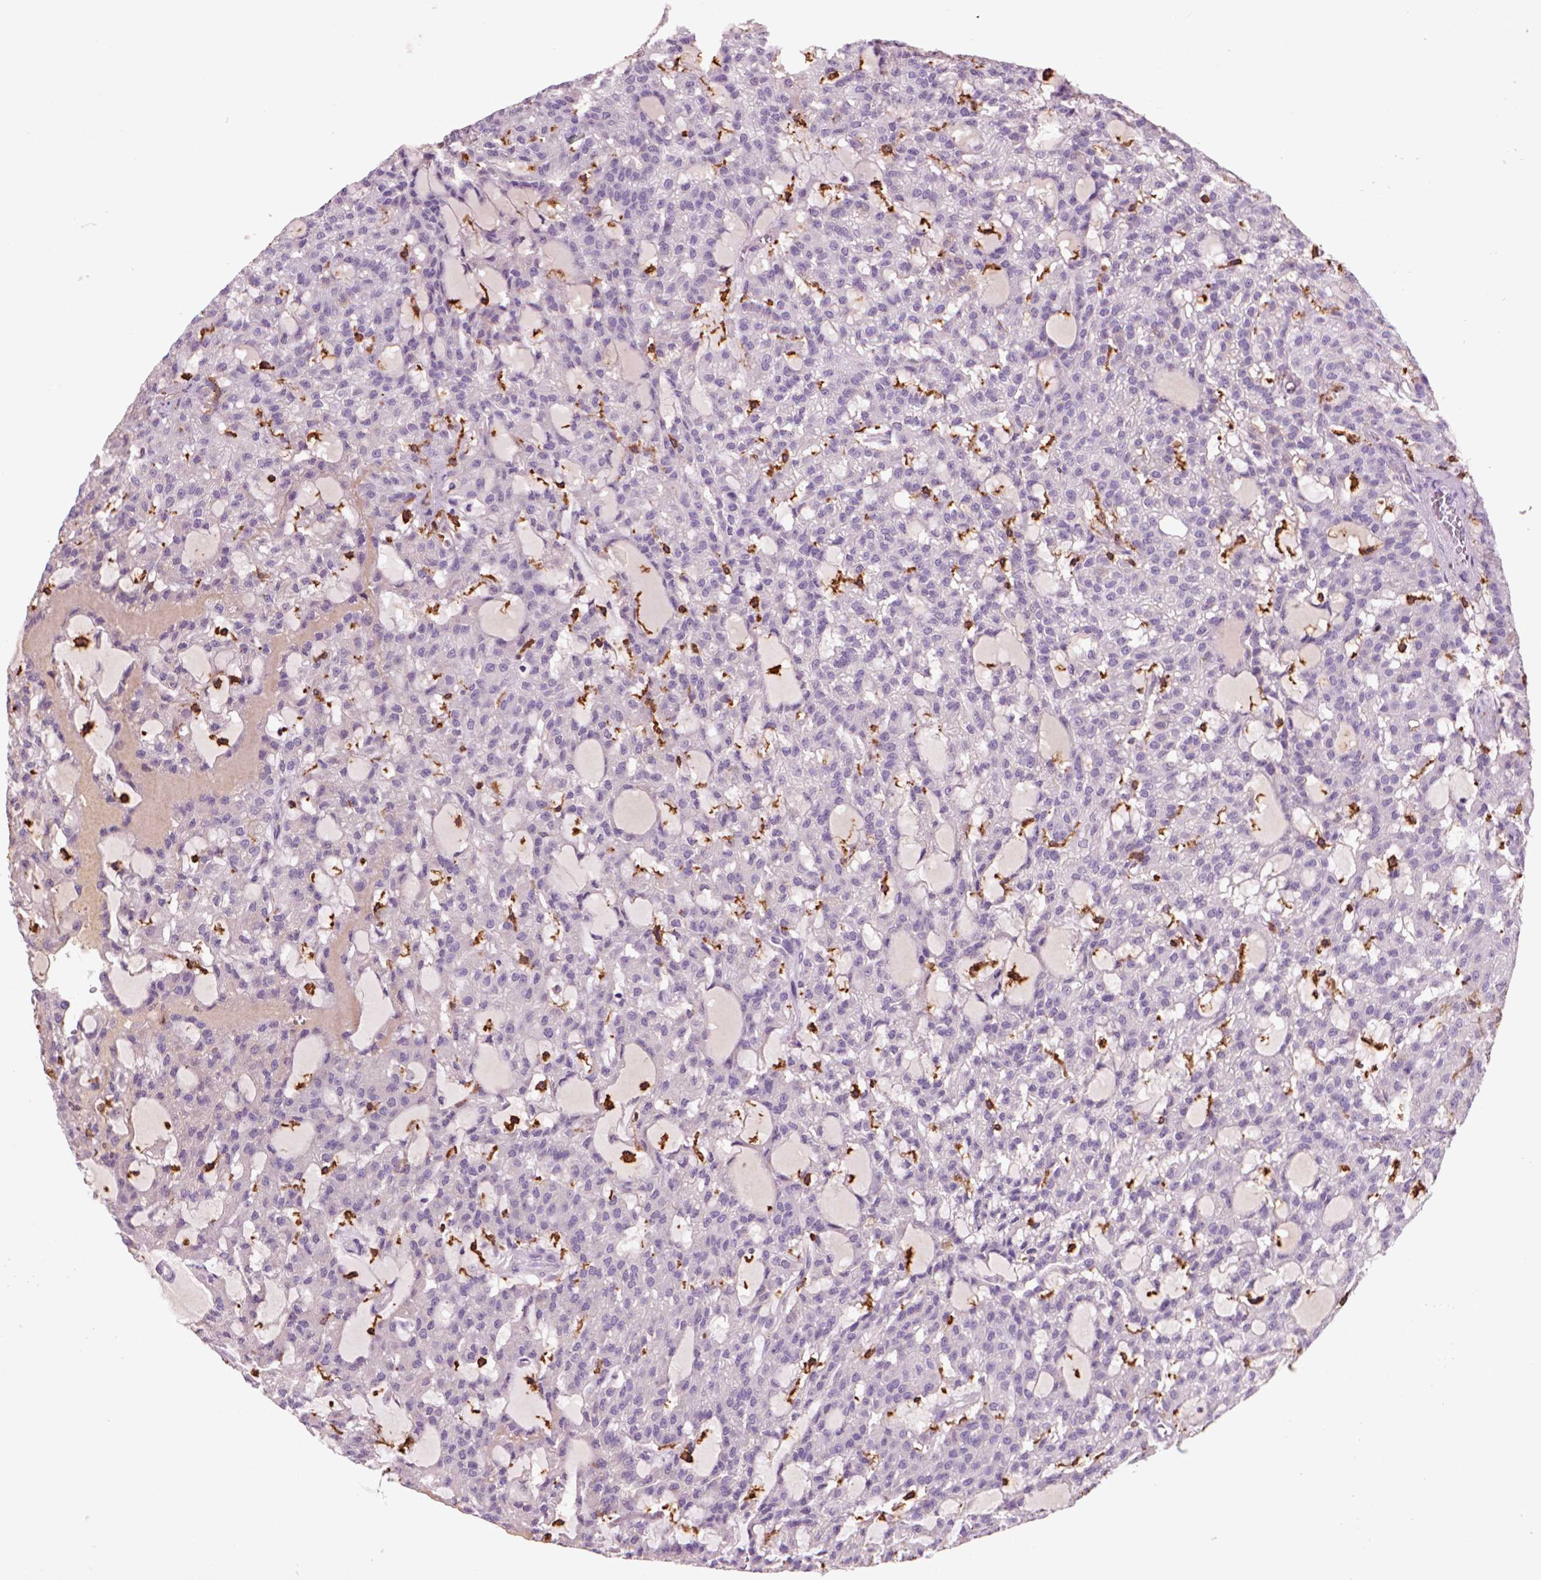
{"staining": {"intensity": "negative", "quantity": "none", "location": "none"}, "tissue": "renal cancer", "cell_type": "Tumor cells", "image_type": "cancer", "snomed": [{"axis": "morphology", "description": "Adenocarcinoma, NOS"}, {"axis": "topography", "description": "Kidney"}], "caption": "DAB immunohistochemical staining of adenocarcinoma (renal) exhibits no significant positivity in tumor cells.", "gene": "CD14", "patient": {"sex": "male", "age": 63}}